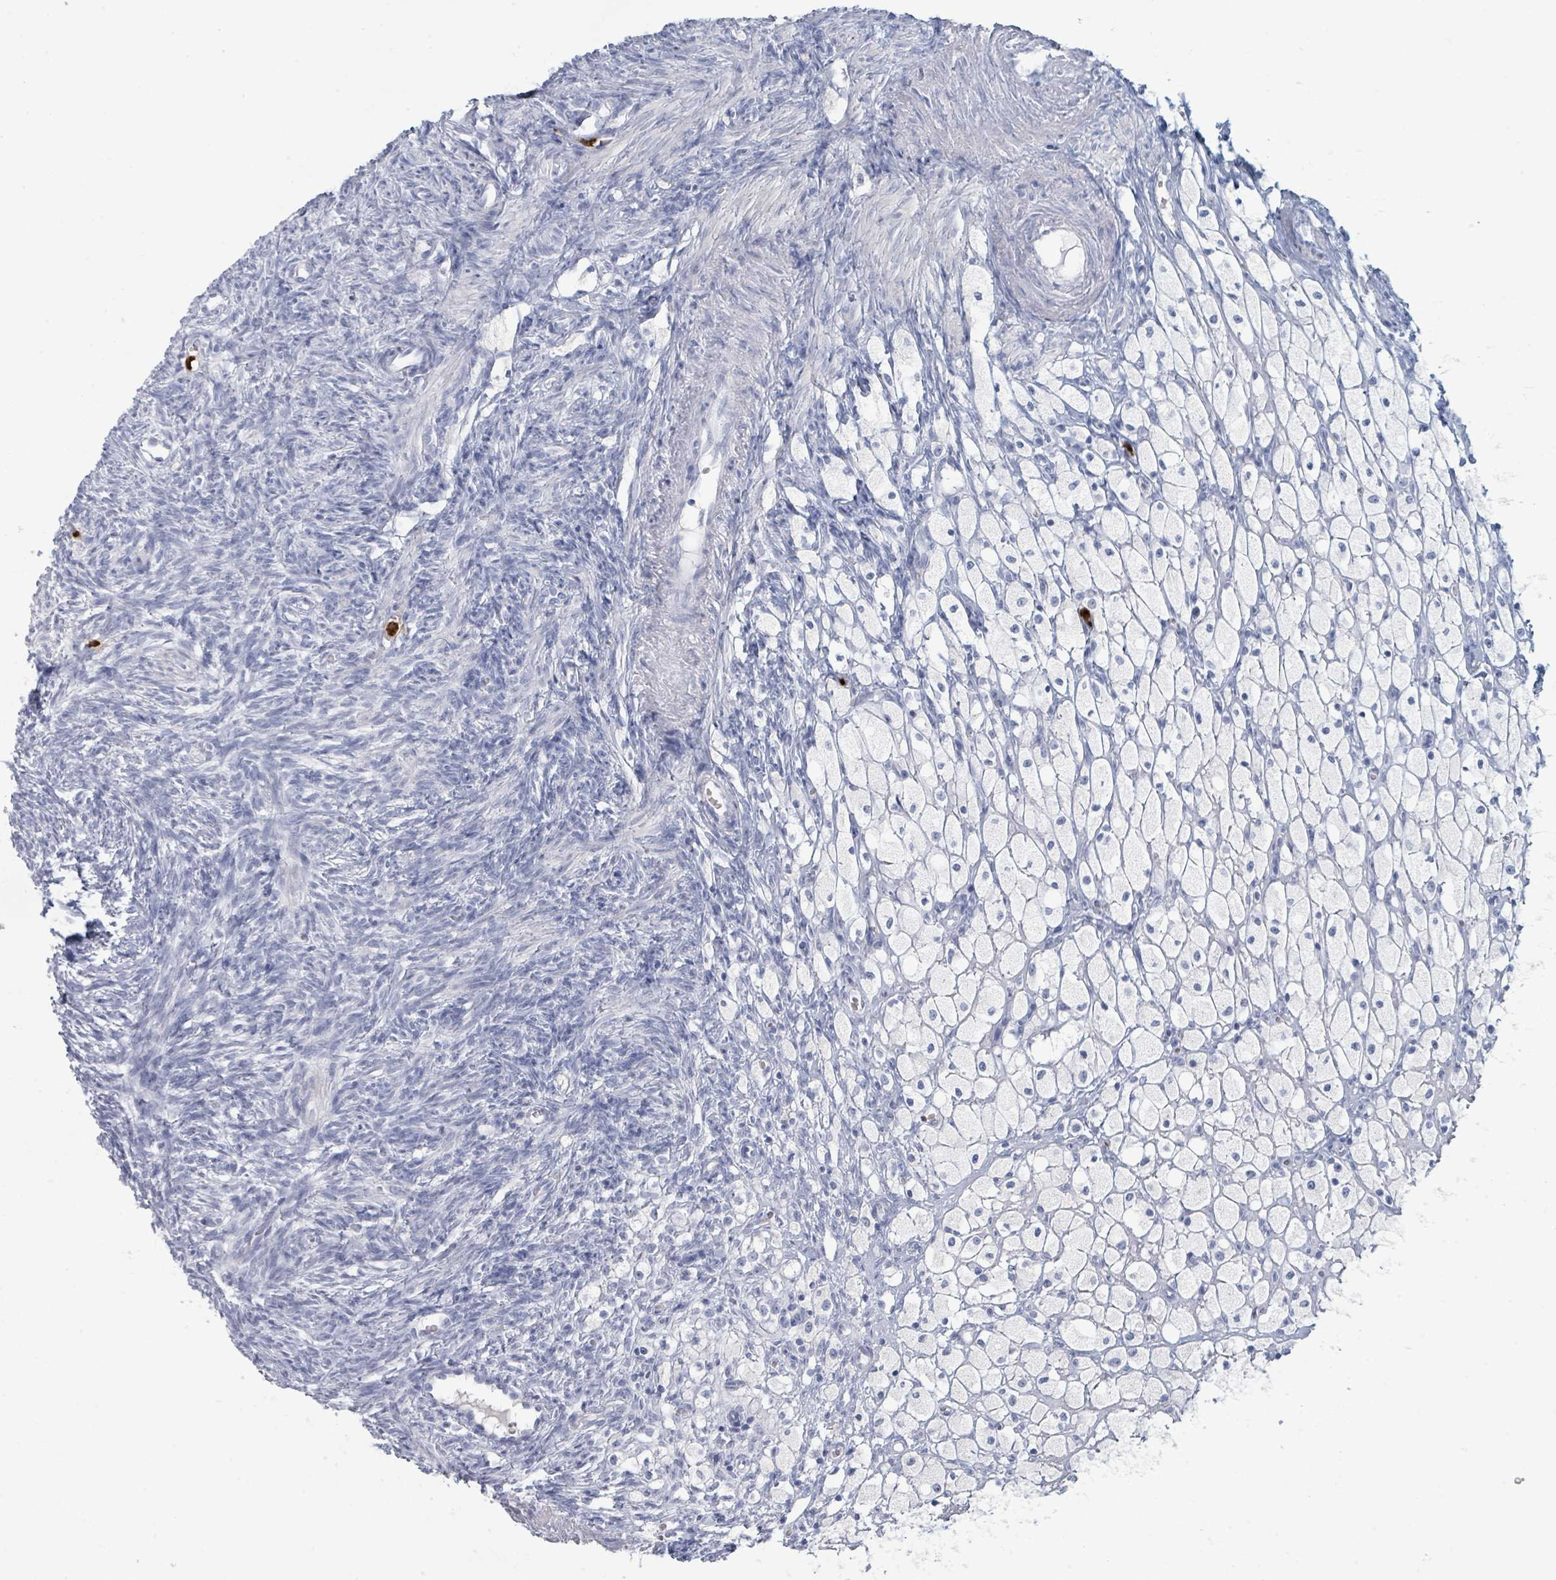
{"staining": {"intensity": "negative", "quantity": "none", "location": "none"}, "tissue": "ovary", "cell_type": "Follicle cells", "image_type": "normal", "snomed": [{"axis": "morphology", "description": "Normal tissue, NOS"}, {"axis": "topography", "description": "Ovary"}], "caption": "DAB immunohistochemical staining of normal human ovary reveals no significant staining in follicle cells.", "gene": "DEFA4", "patient": {"sex": "female", "age": 51}}